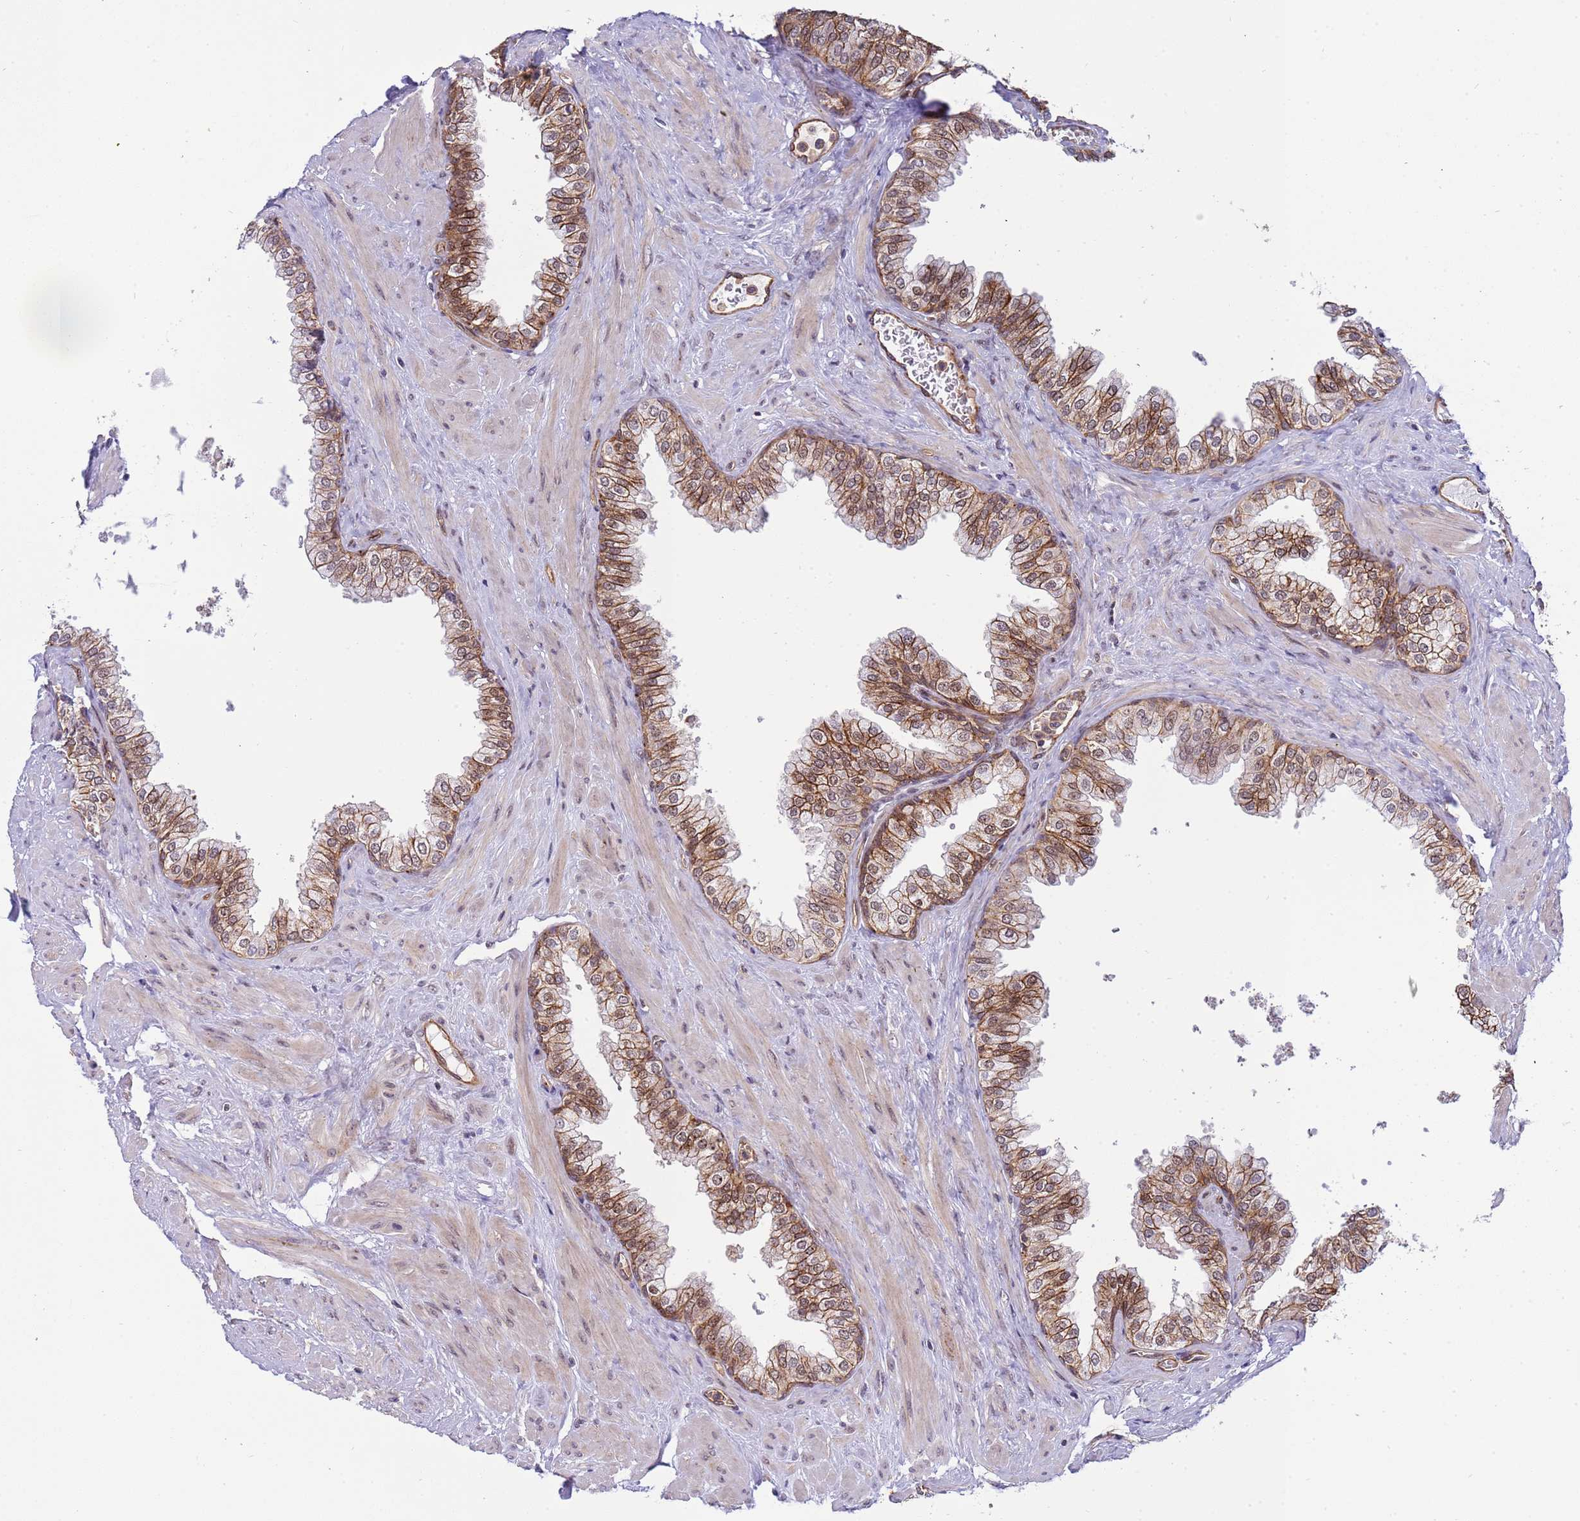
{"staining": {"intensity": "moderate", "quantity": ">75%", "location": "cytoplasmic/membranous,nuclear"}, "tissue": "prostate", "cell_type": "Glandular cells", "image_type": "normal", "snomed": [{"axis": "morphology", "description": "Normal tissue, NOS"}, {"axis": "morphology", "description": "Urothelial carcinoma, Low grade"}, {"axis": "topography", "description": "Urinary bladder"}, {"axis": "topography", "description": "Prostate"}], "caption": "Prostate stained for a protein demonstrates moderate cytoplasmic/membranous,nuclear positivity in glandular cells.", "gene": "EMC2", "patient": {"sex": "male", "age": 60}}